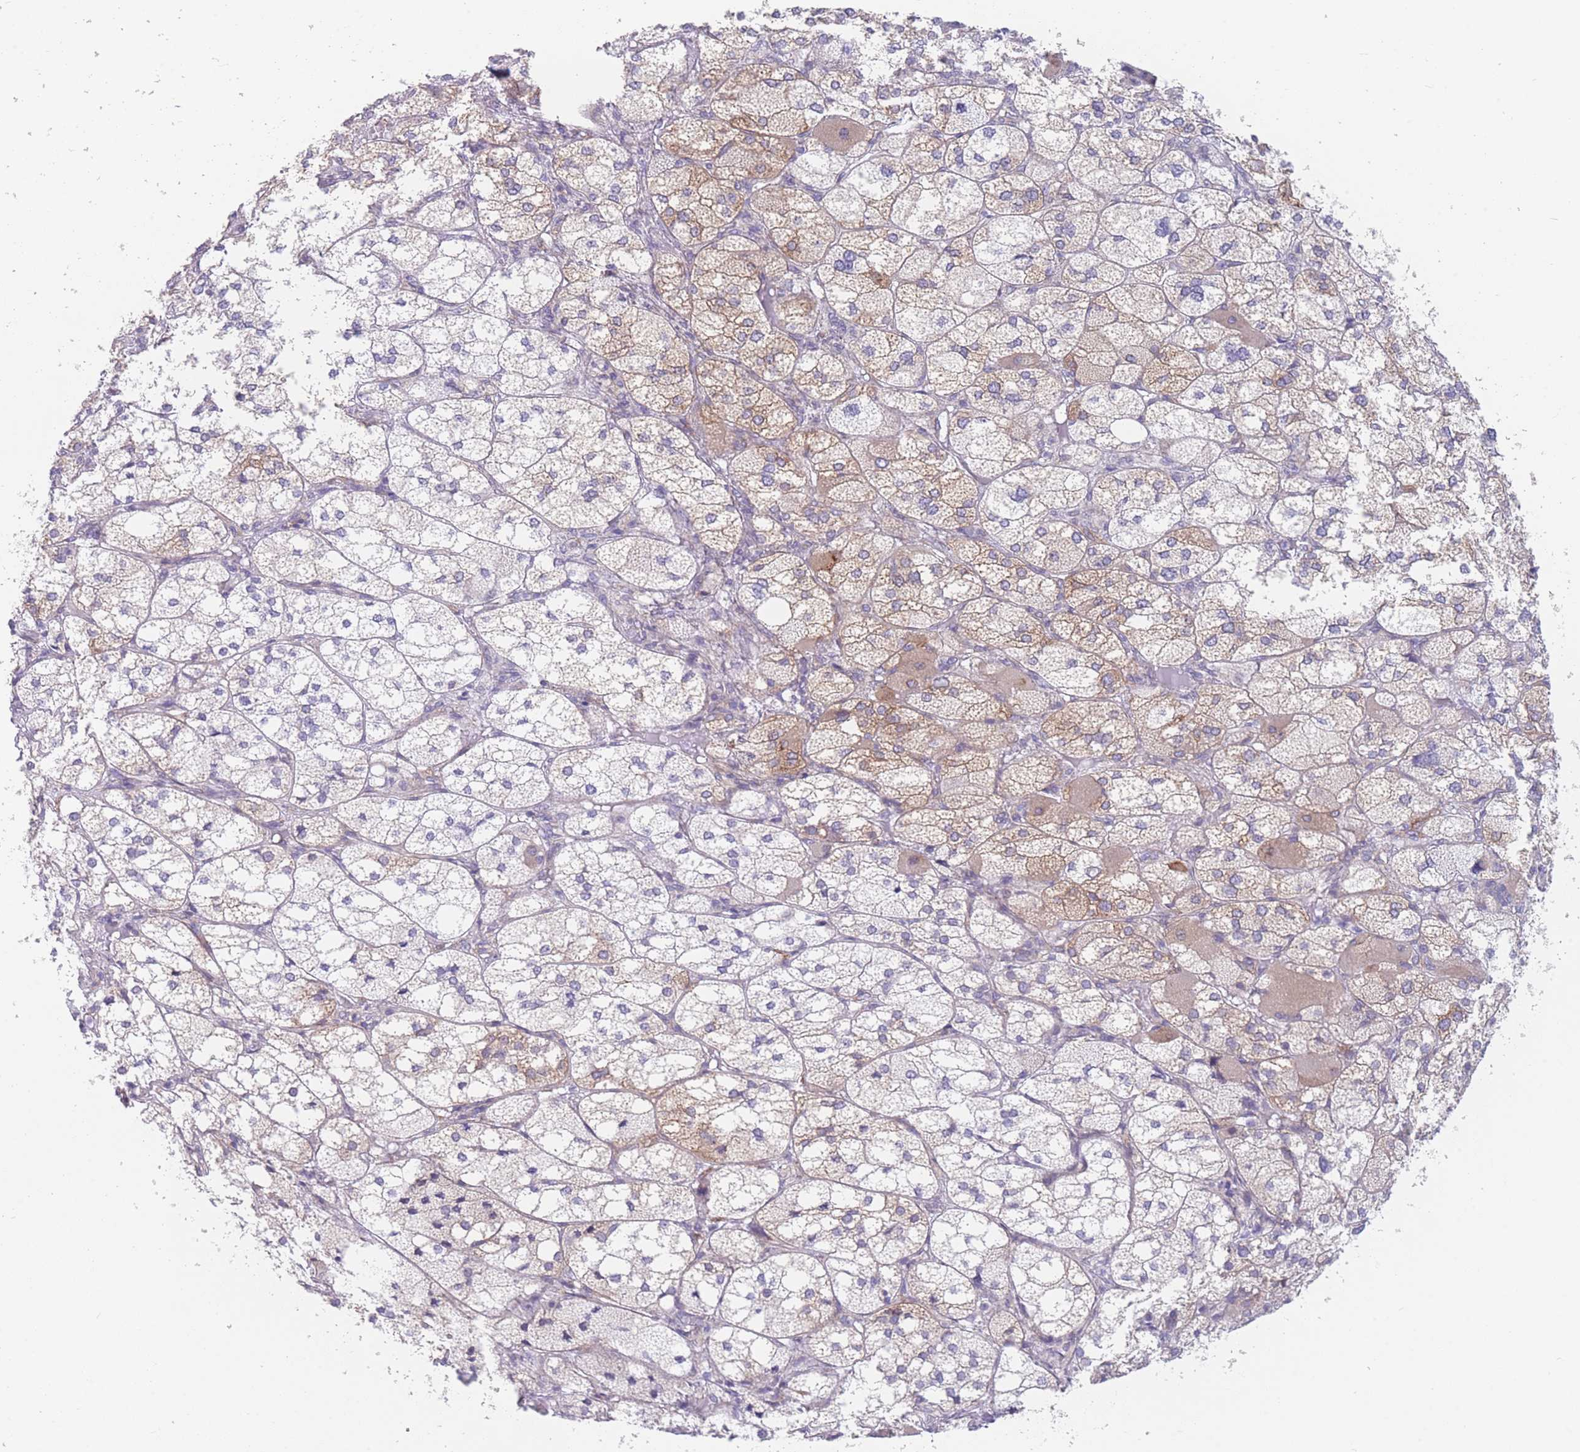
{"staining": {"intensity": "moderate", "quantity": "25%-75%", "location": "cytoplasmic/membranous"}, "tissue": "adrenal gland", "cell_type": "Glandular cells", "image_type": "normal", "snomed": [{"axis": "morphology", "description": "Normal tissue, NOS"}, {"axis": "topography", "description": "Adrenal gland"}], "caption": "This image shows IHC staining of benign adrenal gland, with medium moderate cytoplasmic/membranous staining in about 25%-75% of glandular cells.", "gene": "AK9", "patient": {"sex": "female", "age": 61}}